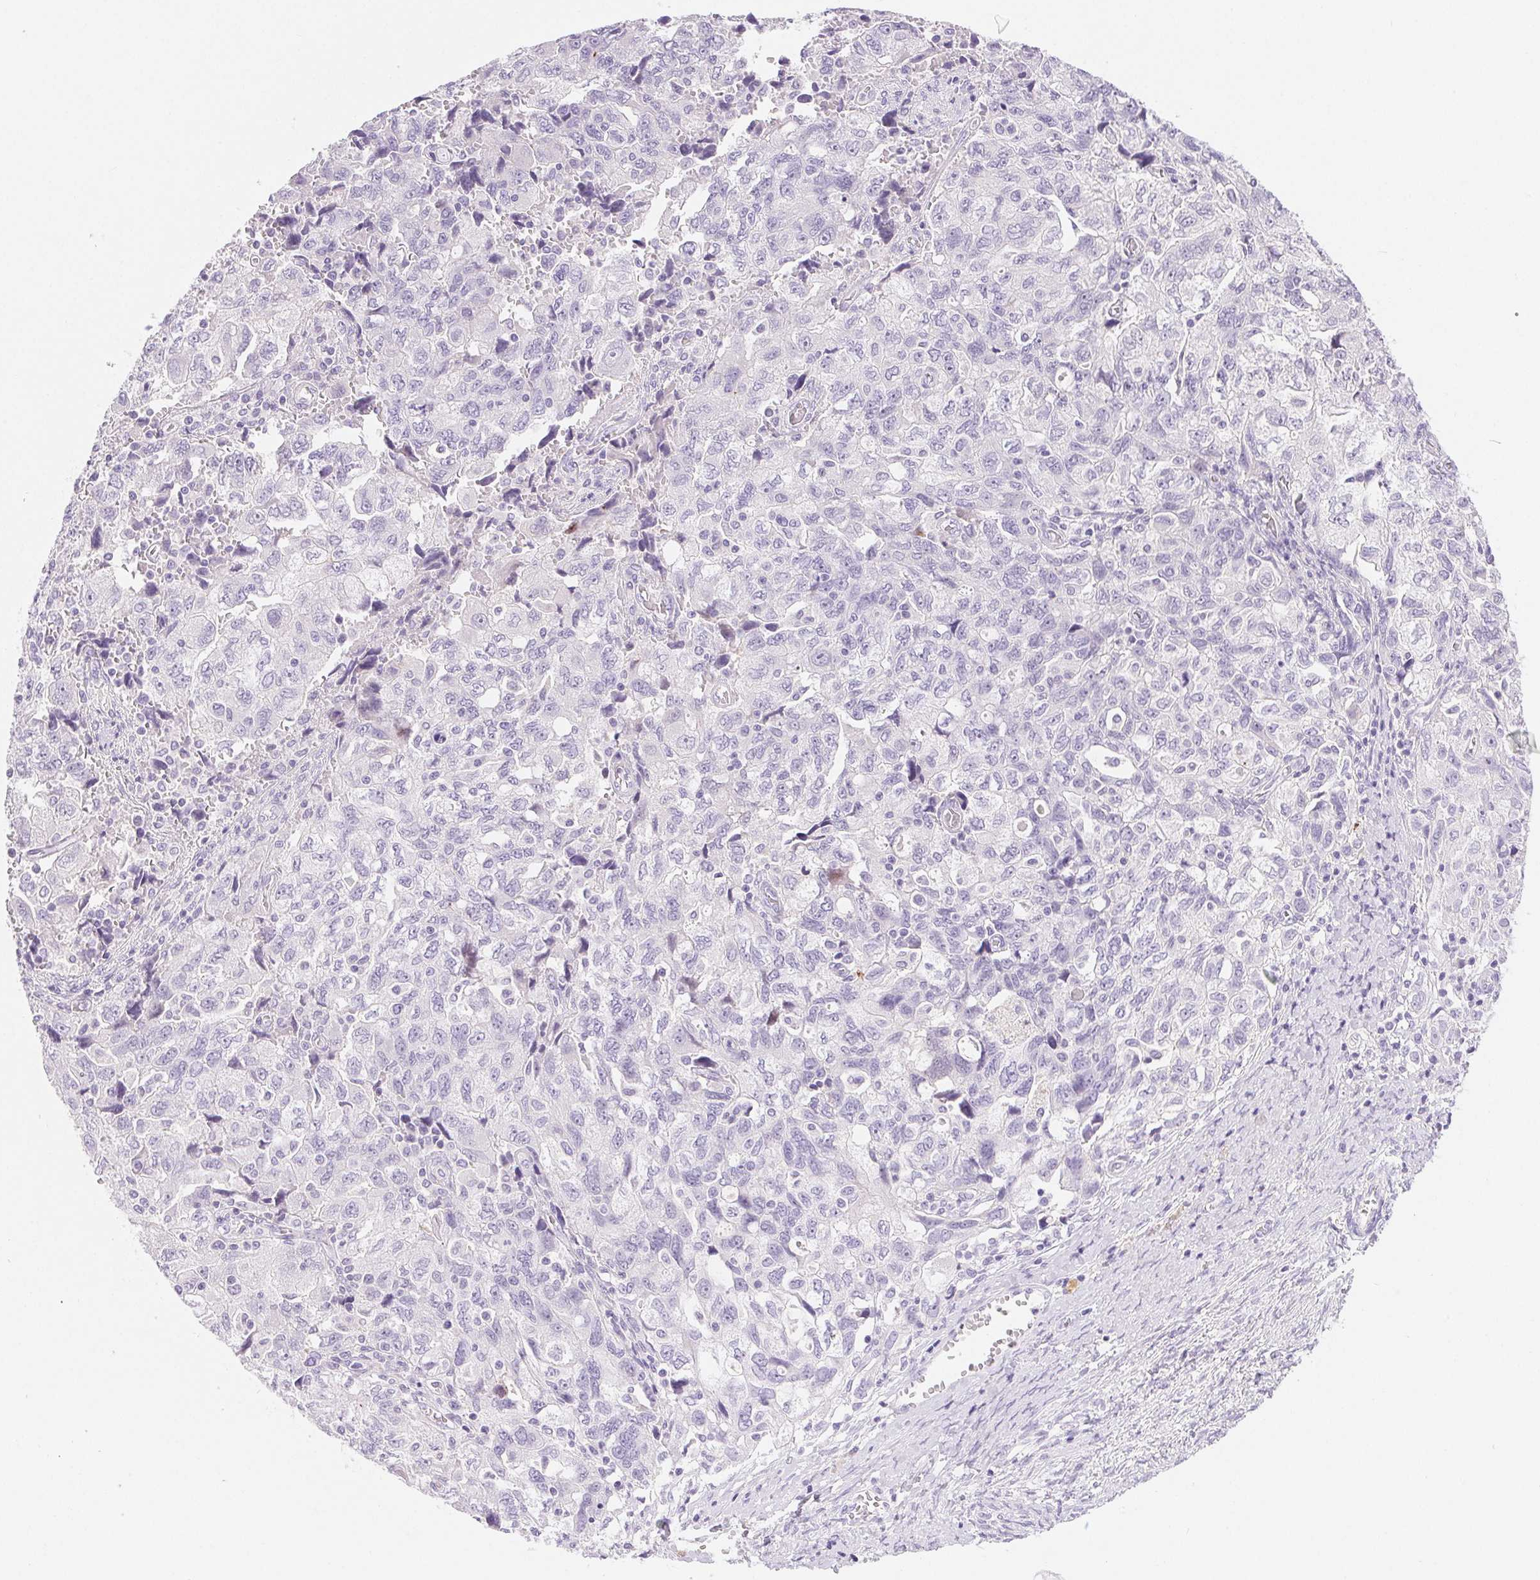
{"staining": {"intensity": "negative", "quantity": "none", "location": "none"}, "tissue": "ovarian cancer", "cell_type": "Tumor cells", "image_type": "cancer", "snomed": [{"axis": "morphology", "description": "Carcinoma, NOS"}, {"axis": "morphology", "description": "Cystadenocarcinoma, serous, NOS"}, {"axis": "topography", "description": "Ovary"}], "caption": "The micrograph exhibits no staining of tumor cells in ovarian cancer.", "gene": "CLDN16", "patient": {"sex": "female", "age": 69}}